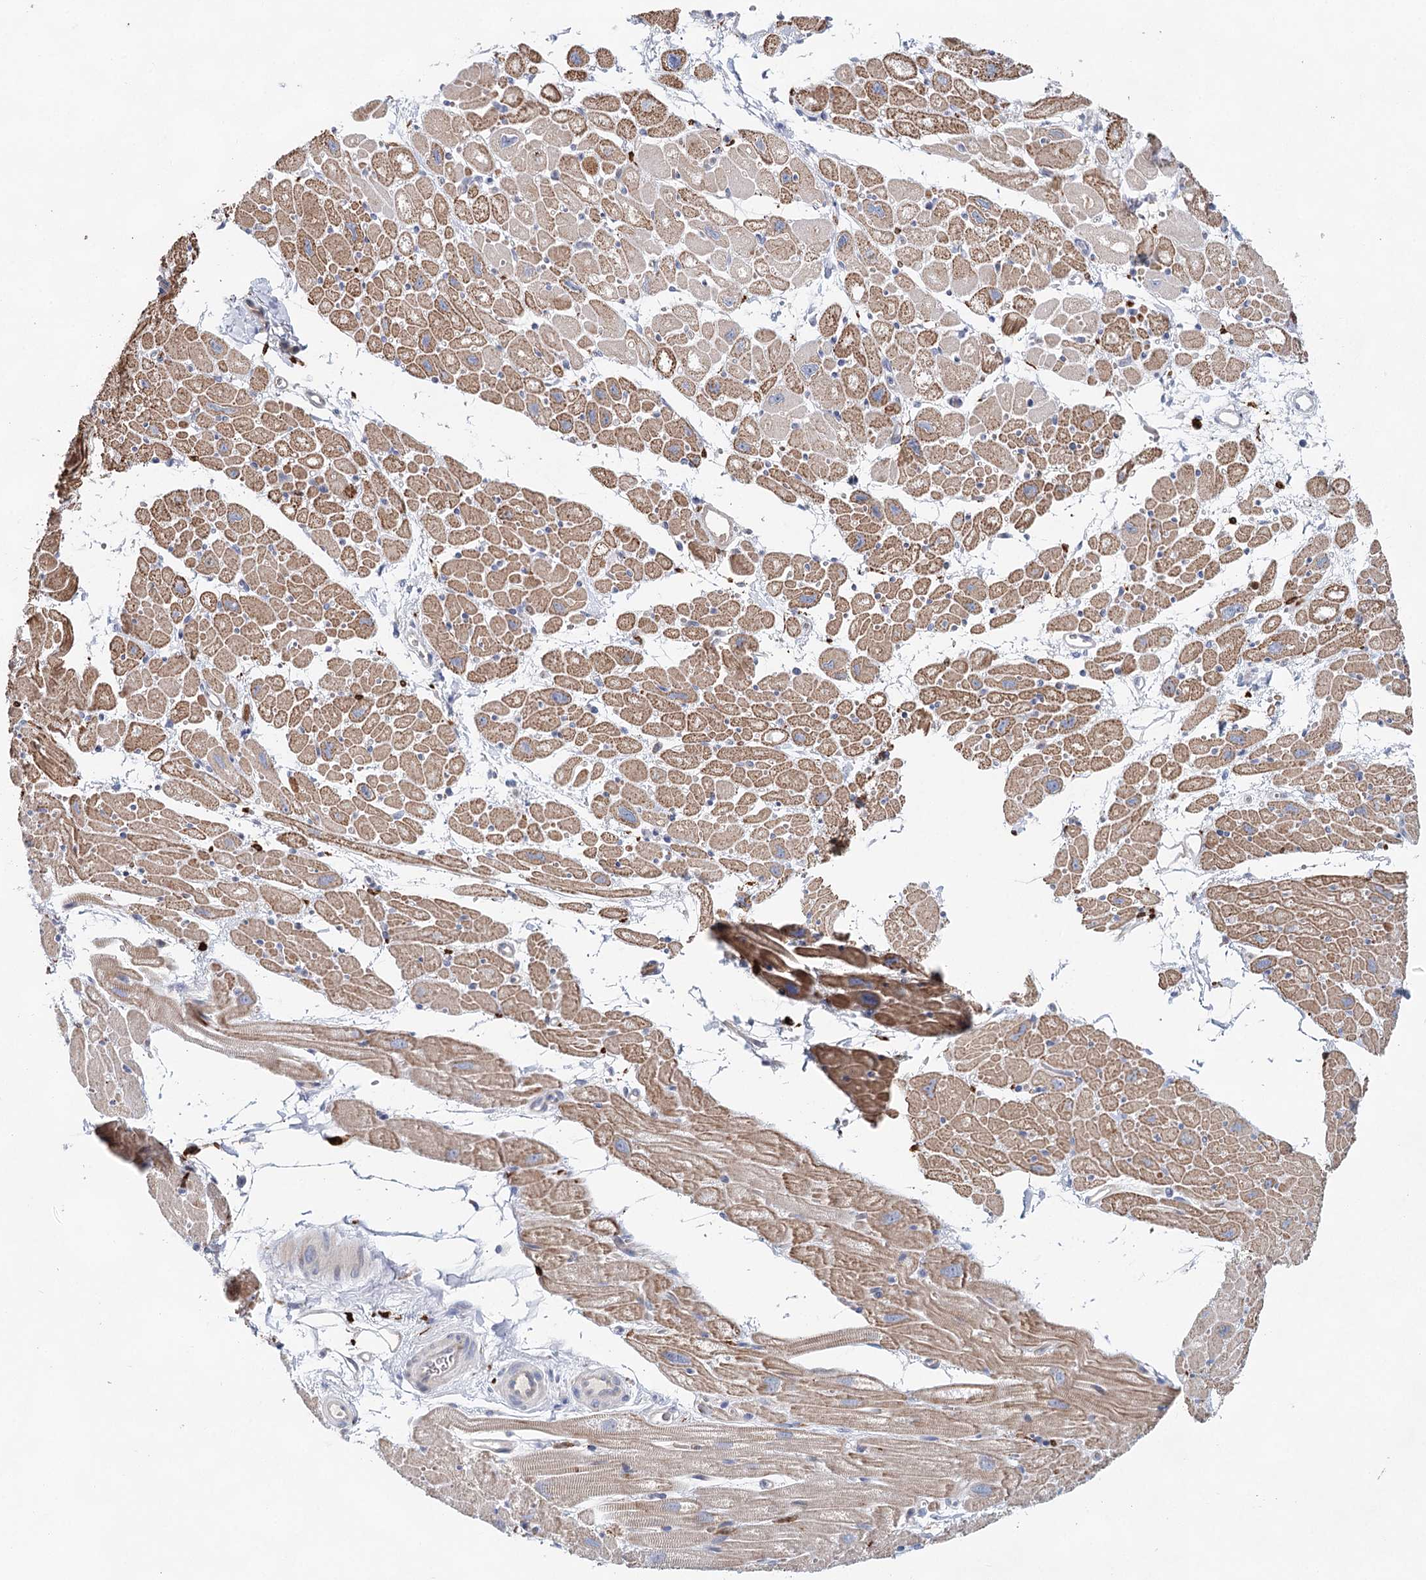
{"staining": {"intensity": "moderate", "quantity": ">75%", "location": "cytoplasmic/membranous"}, "tissue": "heart muscle", "cell_type": "Cardiomyocytes", "image_type": "normal", "snomed": [{"axis": "morphology", "description": "Normal tissue, NOS"}, {"axis": "topography", "description": "Heart"}], "caption": "This is an image of immunohistochemistry staining of normal heart muscle, which shows moderate expression in the cytoplasmic/membranous of cardiomyocytes.", "gene": "SLC19A3", "patient": {"sex": "male", "age": 50}}